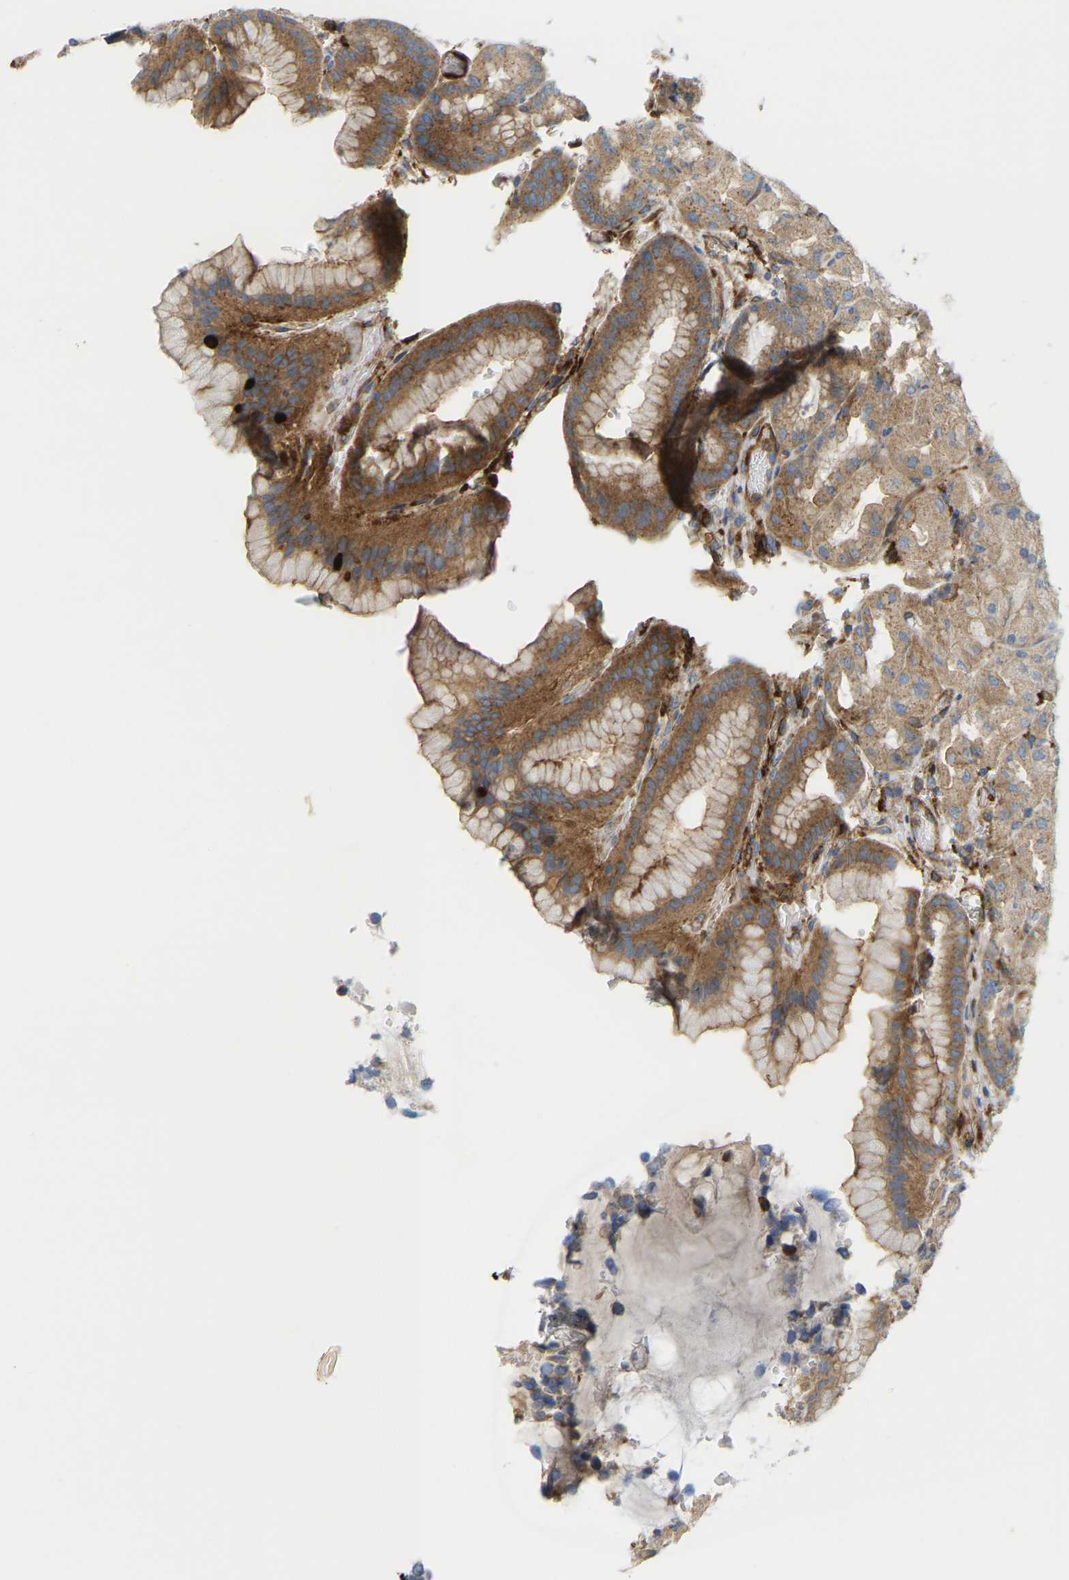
{"staining": {"intensity": "moderate", "quantity": "25%-75%", "location": "cytoplasmic/membranous"}, "tissue": "stomach", "cell_type": "Glandular cells", "image_type": "normal", "snomed": [{"axis": "morphology", "description": "Normal tissue, NOS"}, {"axis": "morphology", "description": "Carcinoid, malignant, NOS"}, {"axis": "topography", "description": "Stomach, upper"}], "caption": "Glandular cells demonstrate medium levels of moderate cytoplasmic/membranous staining in approximately 25%-75% of cells in normal human stomach.", "gene": "PICALM", "patient": {"sex": "male", "age": 39}}